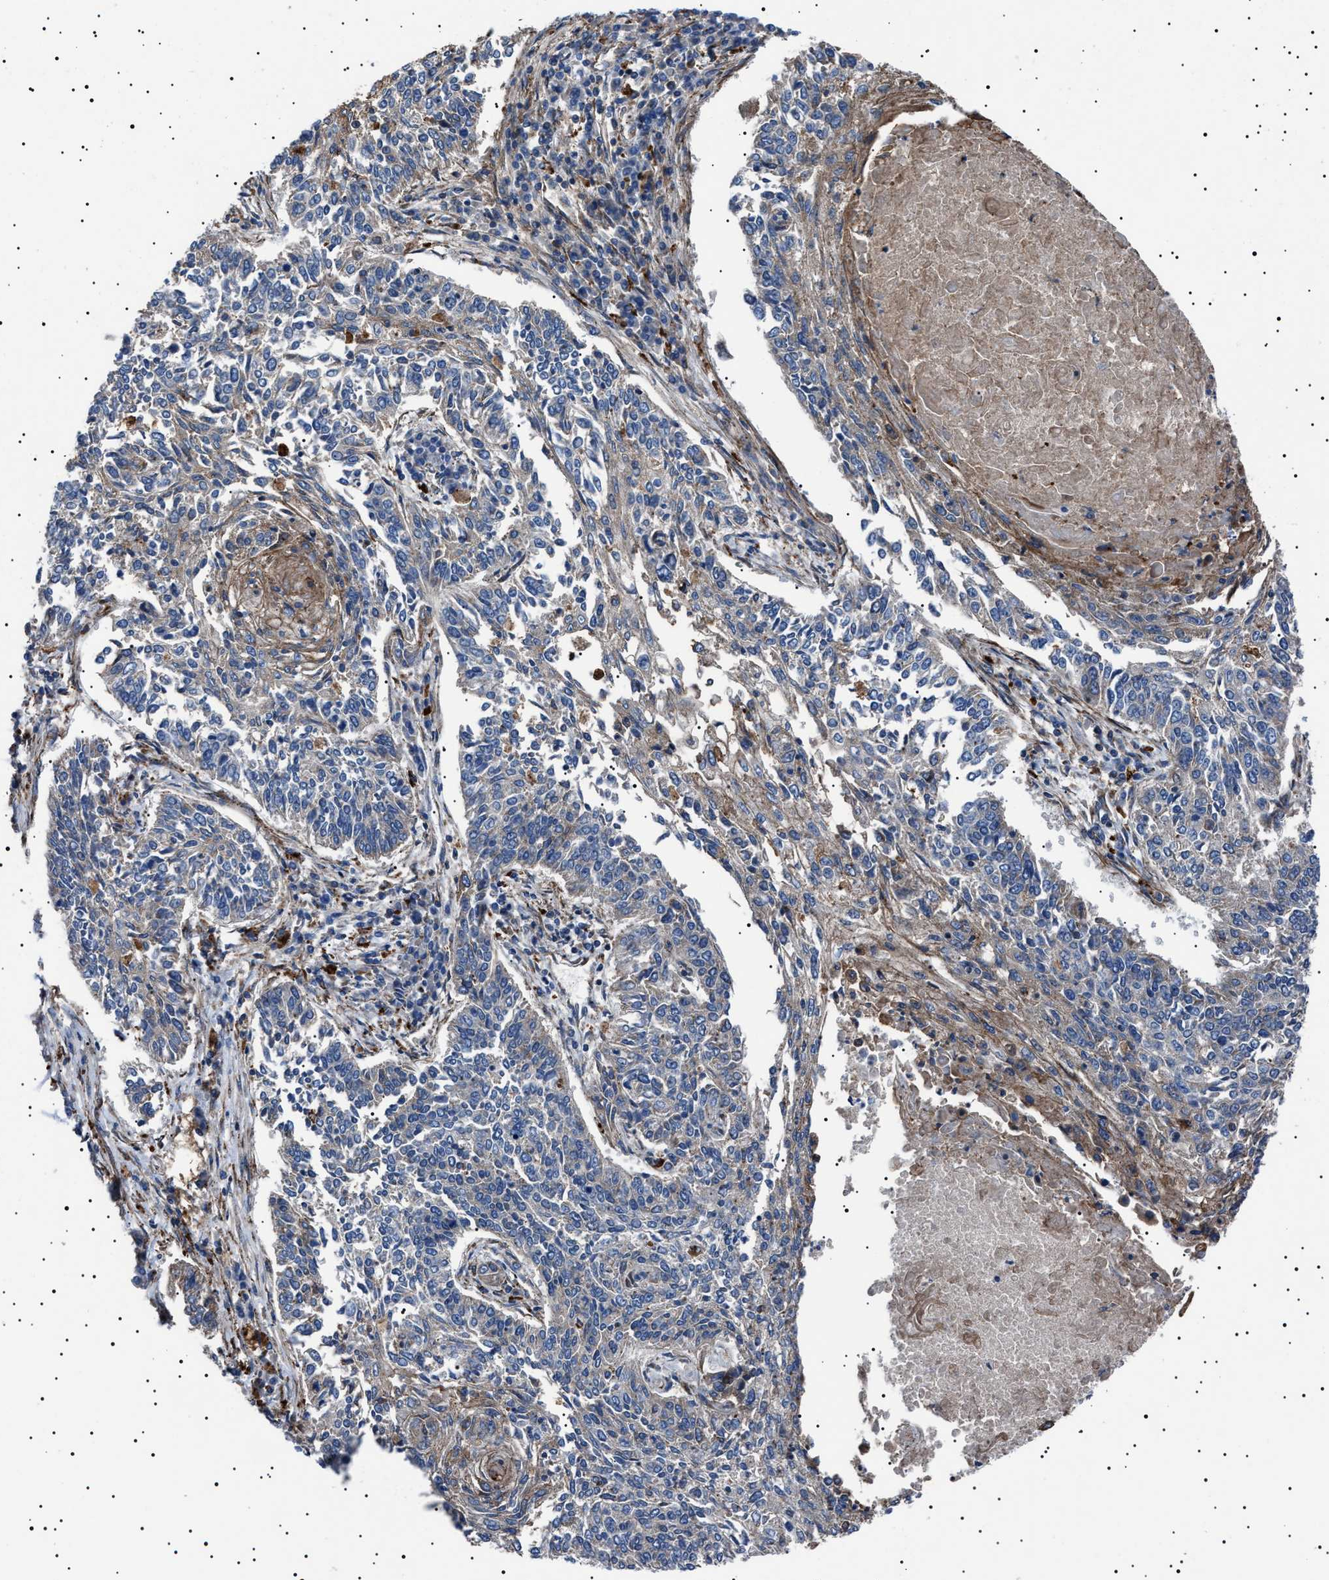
{"staining": {"intensity": "negative", "quantity": "none", "location": "none"}, "tissue": "lung cancer", "cell_type": "Tumor cells", "image_type": "cancer", "snomed": [{"axis": "morphology", "description": "Normal tissue, NOS"}, {"axis": "morphology", "description": "Squamous cell carcinoma, NOS"}, {"axis": "topography", "description": "Cartilage tissue"}, {"axis": "topography", "description": "Bronchus"}, {"axis": "topography", "description": "Lung"}], "caption": "This is an immunohistochemistry micrograph of lung squamous cell carcinoma. There is no positivity in tumor cells.", "gene": "NEU1", "patient": {"sex": "female", "age": 49}}